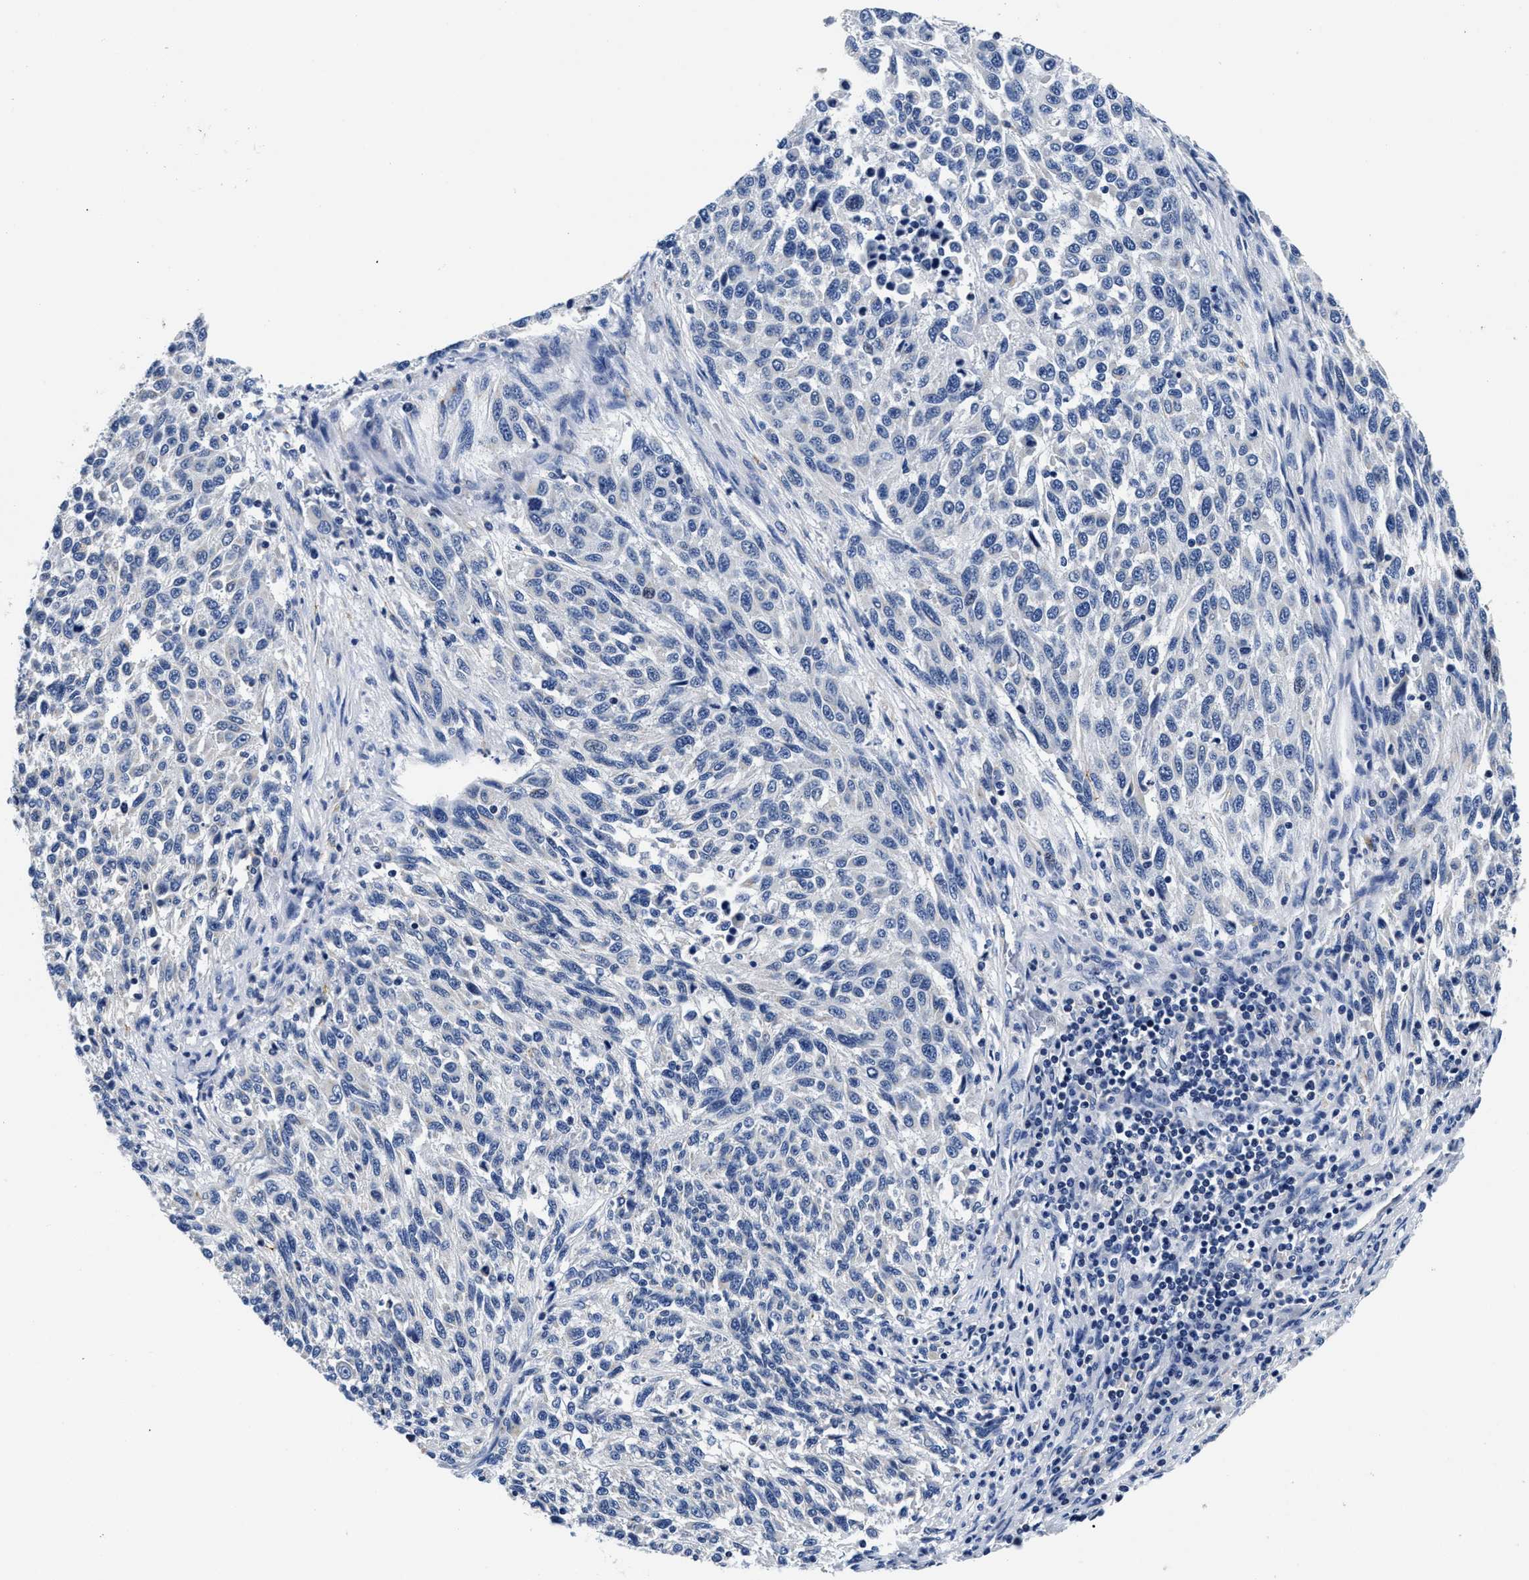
{"staining": {"intensity": "negative", "quantity": "none", "location": "none"}, "tissue": "melanoma", "cell_type": "Tumor cells", "image_type": "cancer", "snomed": [{"axis": "morphology", "description": "Malignant melanoma, Metastatic site"}, {"axis": "topography", "description": "Lymph node"}], "caption": "The immunohistochemistry (IHC) image has no significant positivity in tumor cells of melanoma tissue.", "gene": "SLC35F1", "patient": {"sex": "male", "age": 61}}